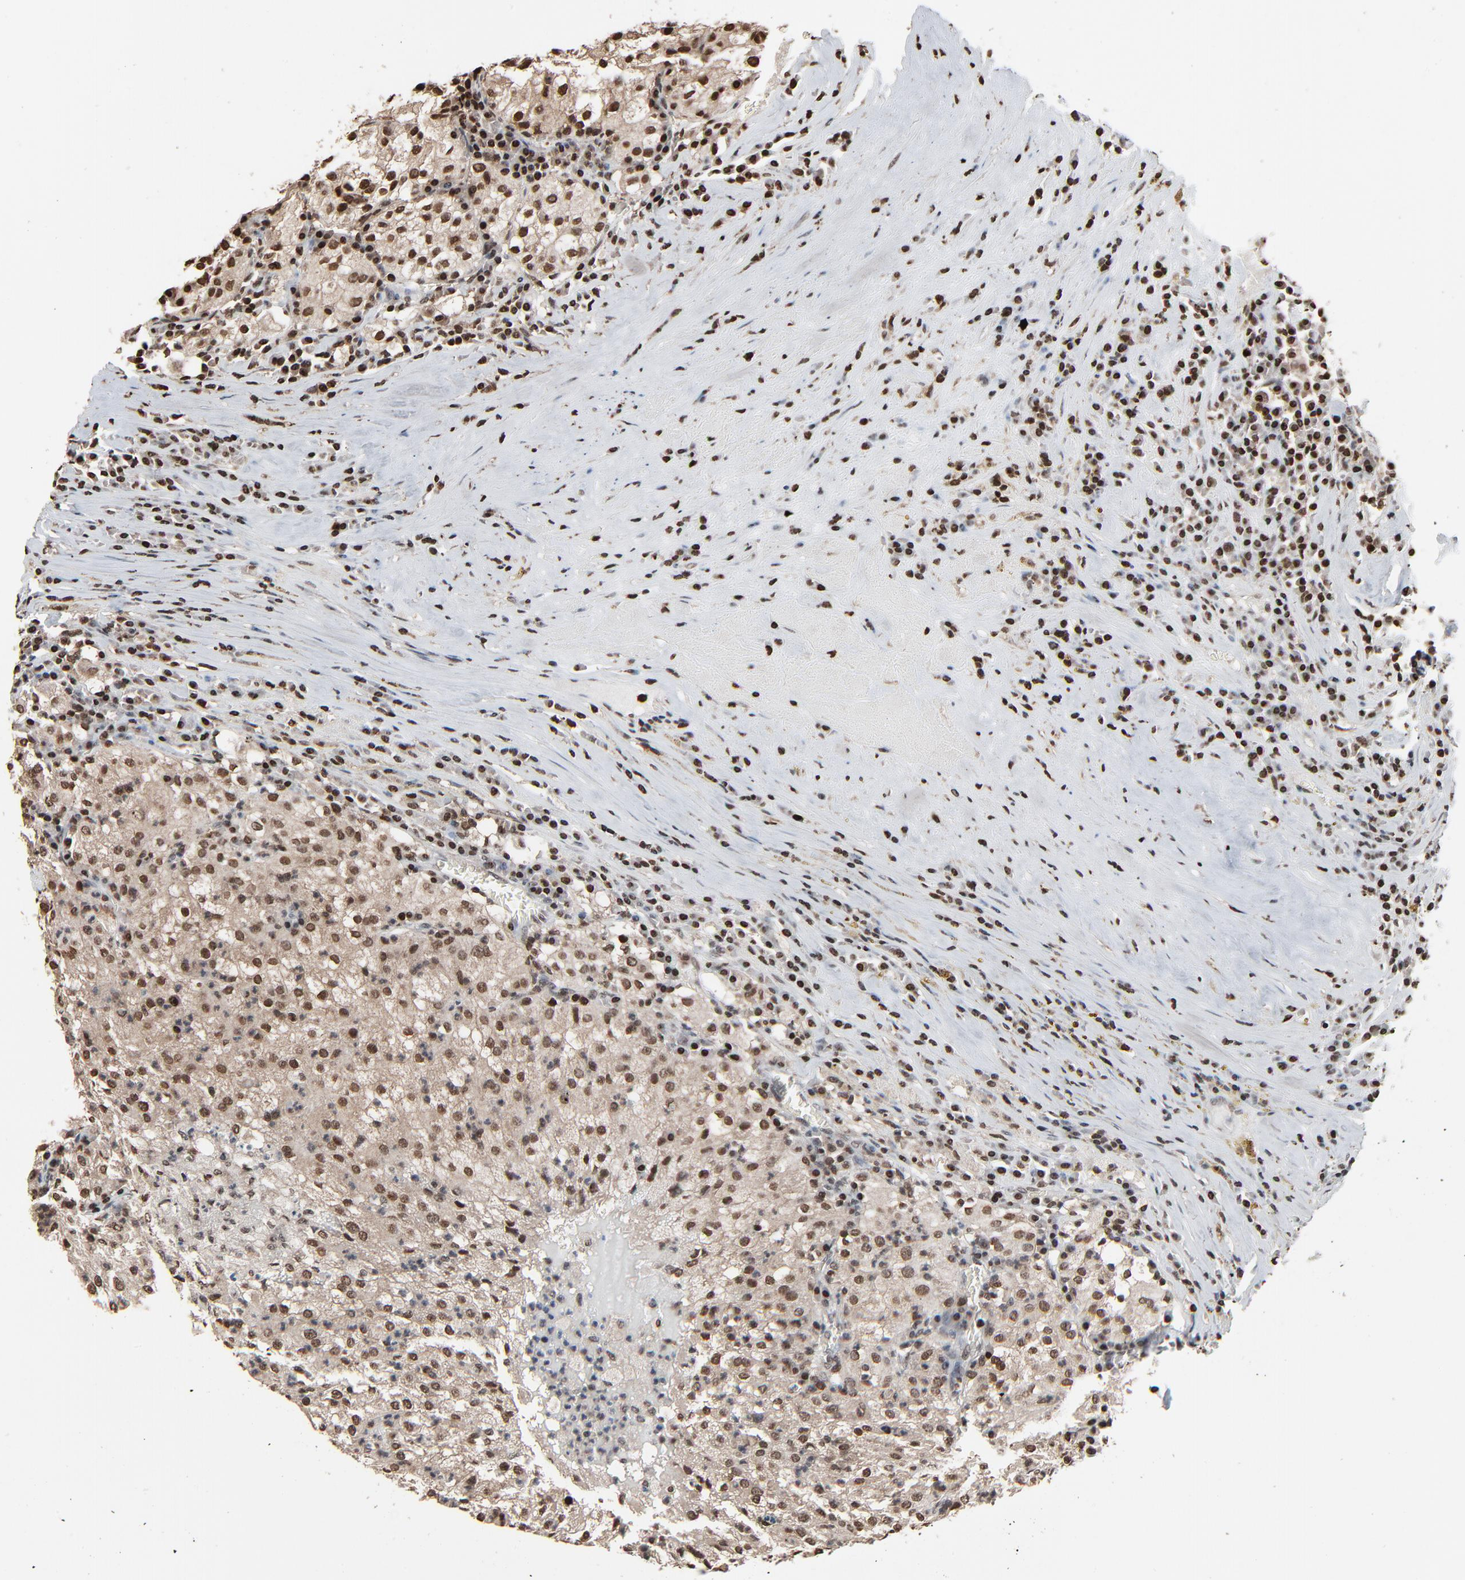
{"staining": {"intensity": "moderate", "quantity": ">75%", "location": "cytoplasmic/membranous,nuclear"}, "tissue": "renal cancer", "cell_type": "Tumor cells", "image_type": "cancer", "snomed": [{"axis": "morphology", "description": "Adenocarcinoma, NOS"}, {"axis": "topography", "description": "Kidney"}], "caption": "Immunohistochemical staining of renal cancer (adenocarcinoma) exhibits medium levels of moderate cytoplasmic/membranous and nuclear staining in about >75% of tumor cells.", "gene": "RPS6KA3", "patient": {"sex": "male", "age": 59}}